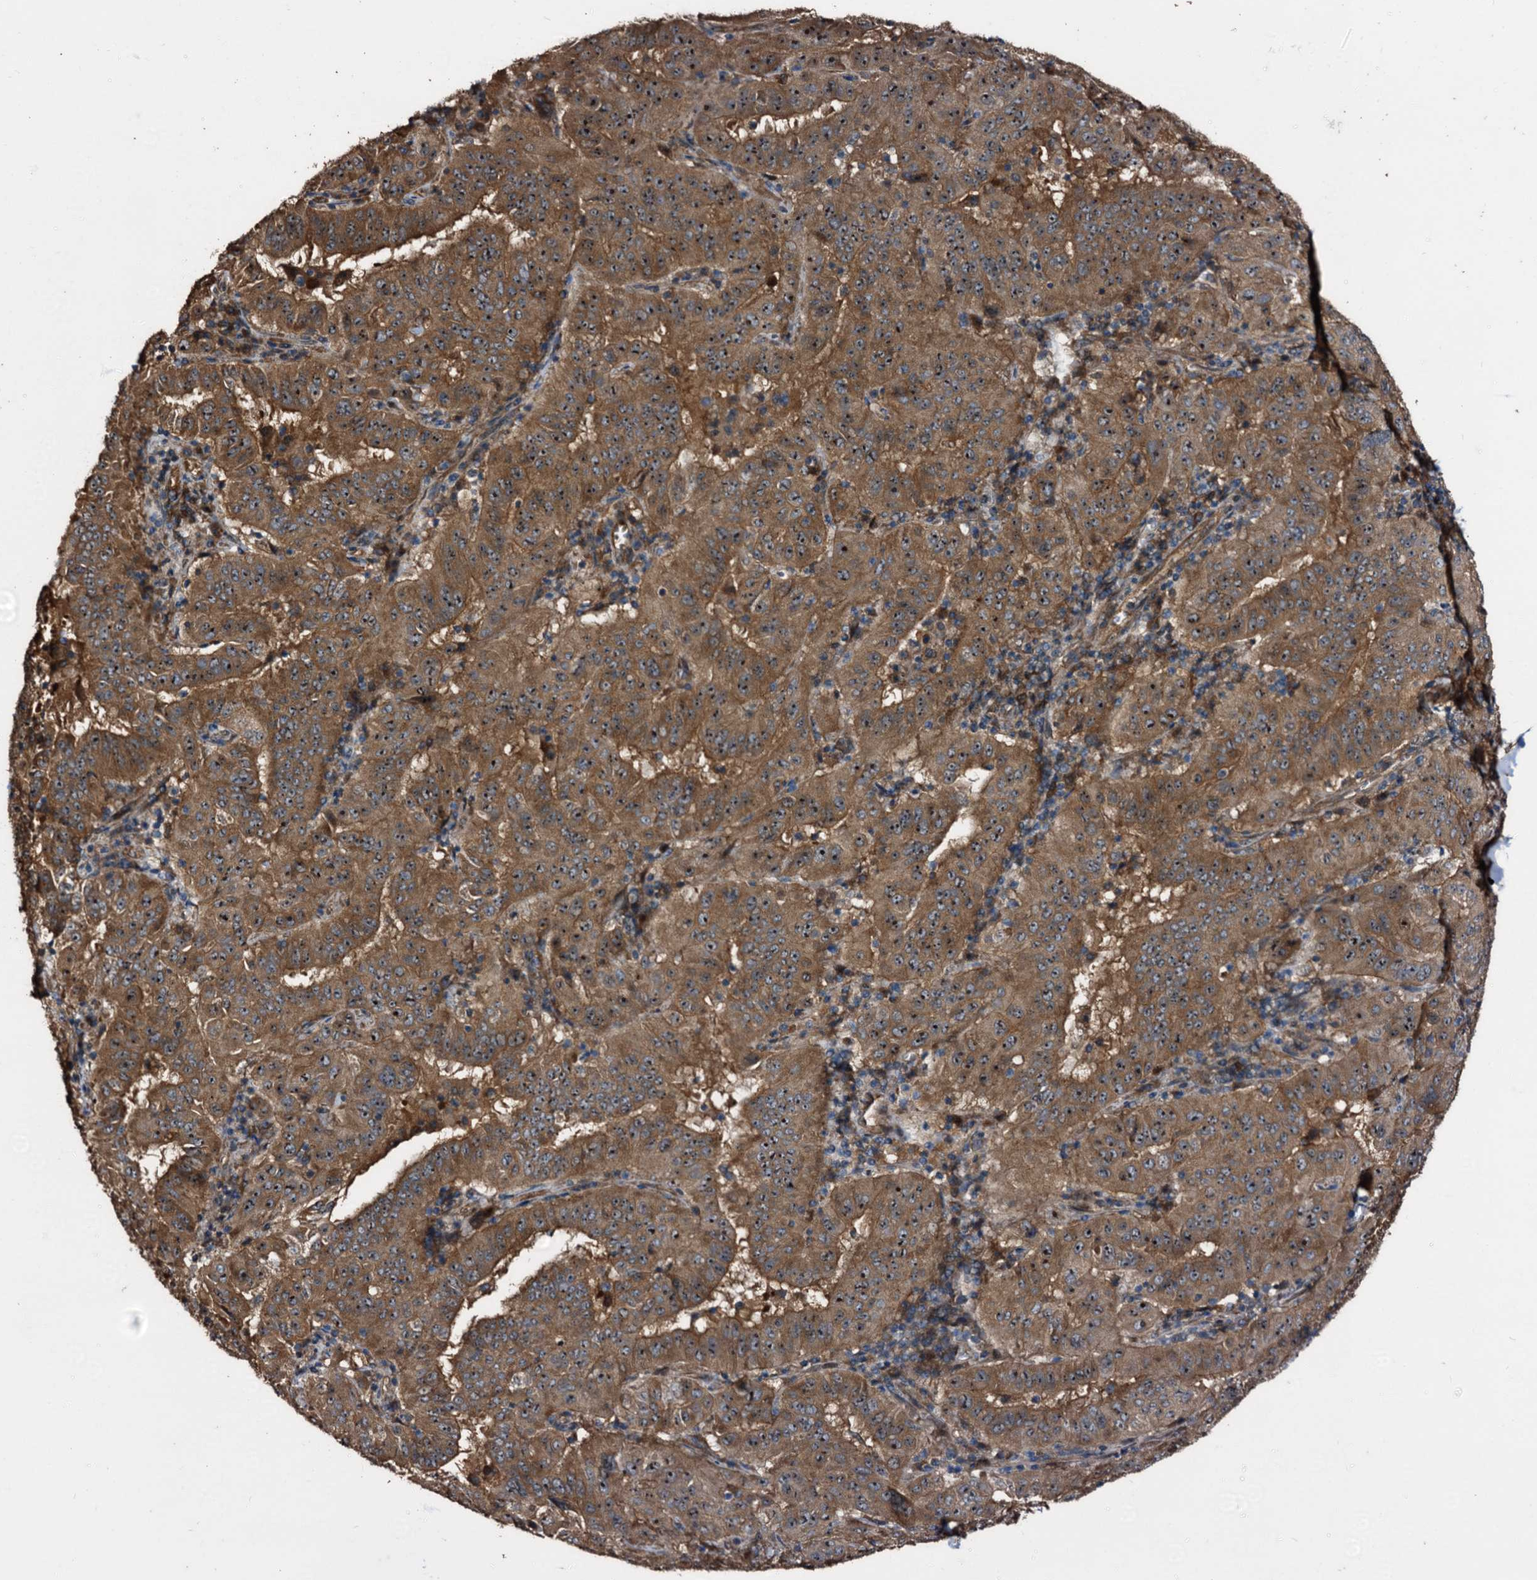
{"staining": {"intensity": "strong", "quantity": ">75%", "location": "cytoplasmic/membranous,nuclear"}, "tissue": "pancreatic cancer", "cell_type": "Tumor cells", "image_type": "cancer", "snomed": [{"axis": "morphology", "description": "Adenocarcinoma, NOS"}, {"axis": "topography", "description": "Pancreas"}], "caption": "Human pancreatic adenocarcinoma stained with a protein marker reveals strong staining in tumor cells.", "gene": "PEX5", "patient": {"sex": "male", "age": 63}}